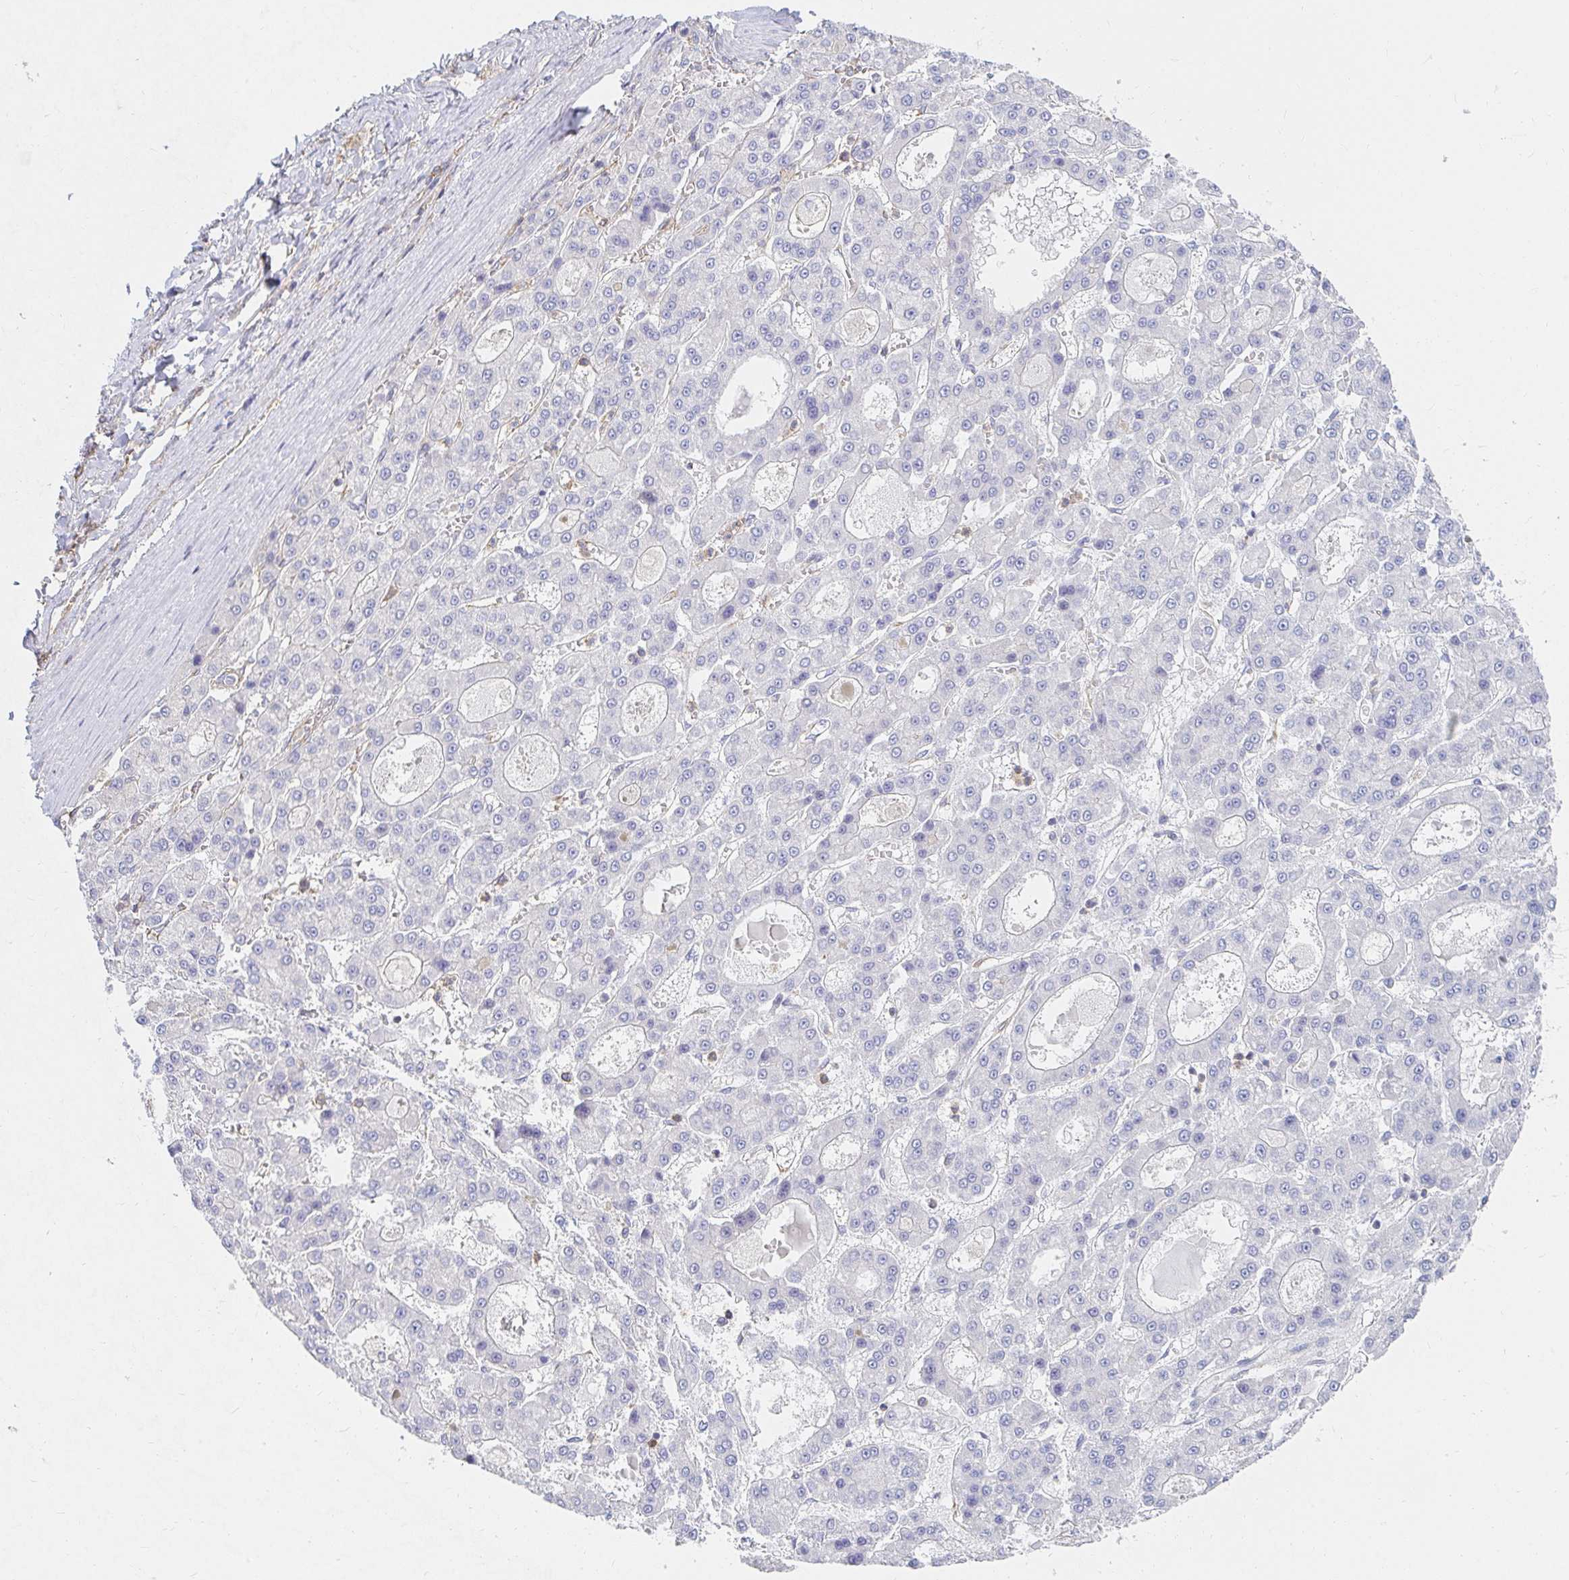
{"staining": {"intensity": "negative", "quantity": "none", "location": "none"}, "tissue": "liver cancer", "cell_type": "Tumor cells", "image_type": "cancer", "snomed": [{"axis": "morphology", "description": "Carcinoma, Hepatocellular, NOS"}, {"axis": "topography", "description": "Liver"}], "caption": "A micrograph of human liver hepatocellular carcinoma is negative for staining in tumor cells.", "gene": "TSPAN19", "patient": {"sex": "male", "age": 70}}